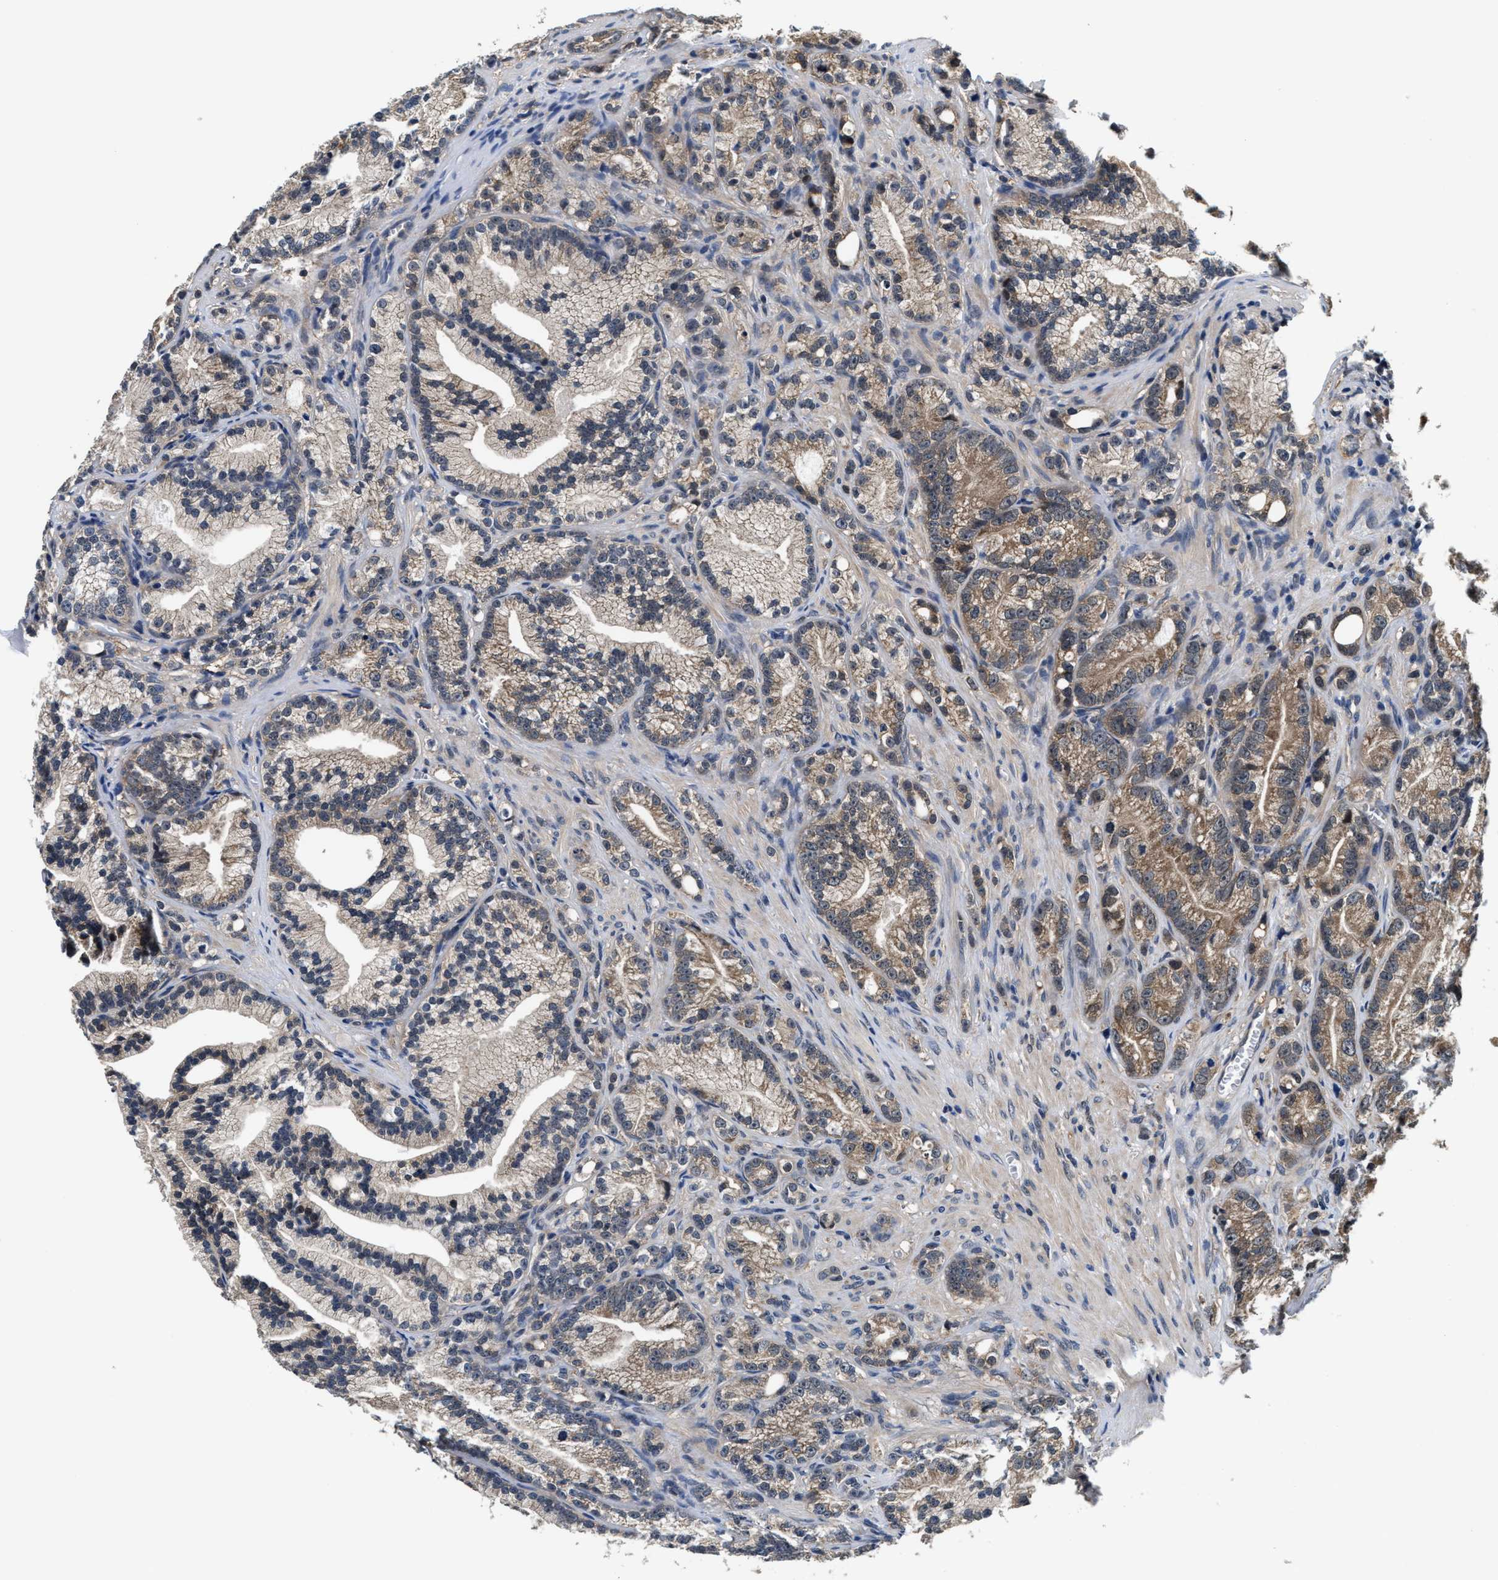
{"staining": {"intensity": "moderate", "quantity": "25%-75%", "location": "cytoplasmic/membranous"}, "tissue": "prostate cancer", "cell_type": "Tumor cells", "image_type": "cancer", "snomed": [{"axis": "morphology", "description": "Adenocarcinoma, Low grade"}, {"axis": "topography", "description": "Prostate"}], "caption": "High-power microscopy captured an IHC histopathology image of adenocarcinoma (low-grade) (prostate), revealing moderate cytoplasmic/membranous expression in approximately 25%-75% of tumor cells. (IHC, brightfield microscopy, high magnification).", "gene": "PHPT1", "patient": {"sex": "male", "age": 89}}